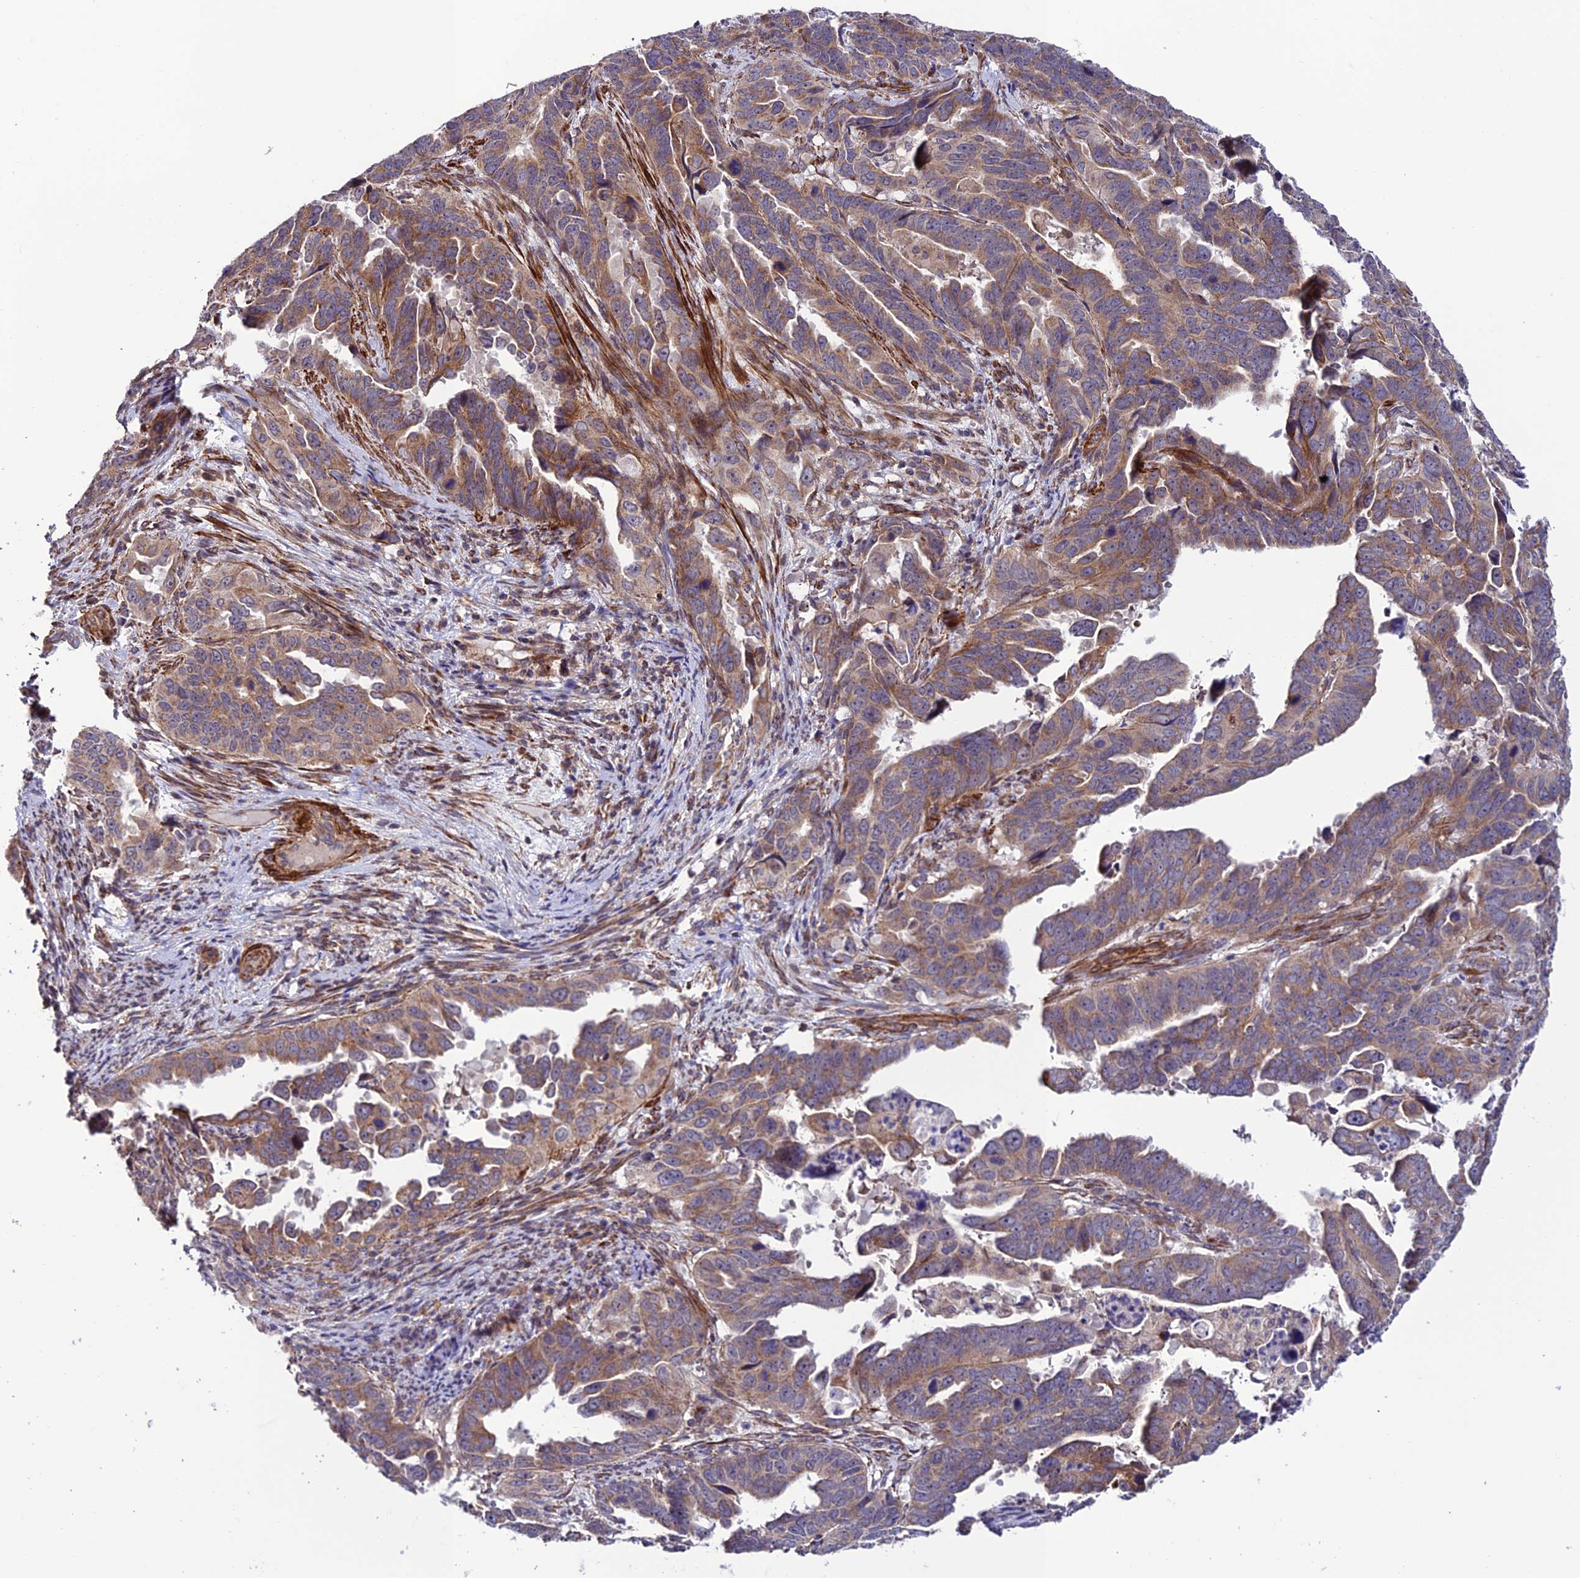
{"staining": {"intensity": "moderate", "quantity": "25%-75%", "location": "cytoplasmic/membranous"}, "tissue": "endometrial cancer", "cell_type": "Tumor cells", "image_type": "cancer", "snomed": [{"axis": "morphology", "description": "Adenocarcinoma, NOS"}, {"axis": "topography", "description": "Endometrium"}], "caption": "The micrograph reveals immunohistochemical staining of endometrial cancer. There is moderate cytoplasmic/membranous positivity is seen in about 25%-75% of tumor cells.", "gene": "TNIP3", "patient": {"sex": "female", "age": 65}}